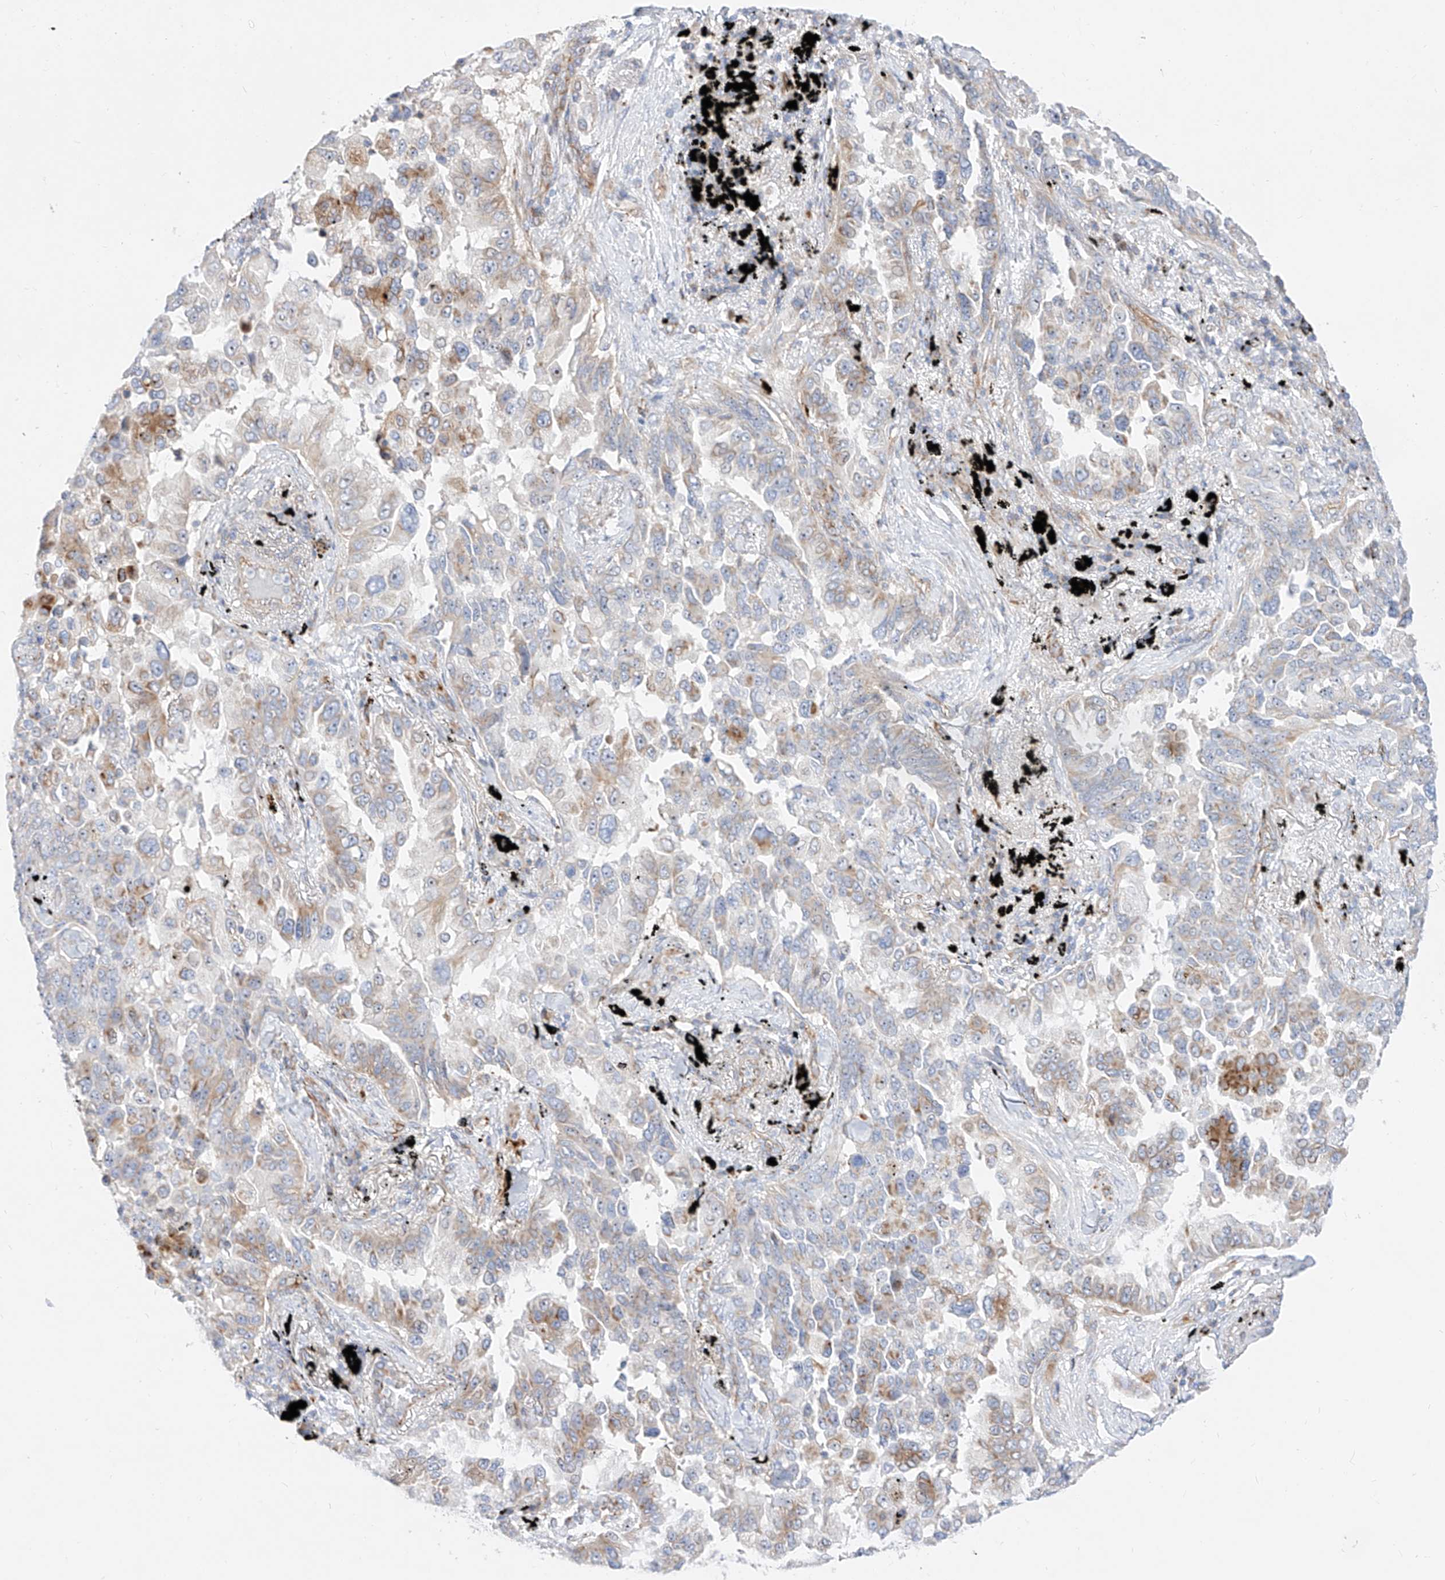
{"staining": {"intensity": "moderate", "quantity": "<25%", "location": "cytoplasmic/membranous"}, "tissue": "lung cancer", "cell_type": "Tumor cells", "image_type": "cancer", "snomed": [{"axis": "morphology", "description": "Adenocarcinoma, NOS"}, {"axis": "topography", "description": "Lung"}], "caption": "Lung cancer (adenocarcinoma) tissue exhibits moderate cytoplasmic/membranous staining in approximately <25% of tumor cells, visualized by immunohistochemistry. The protein is shown in brown color, while the nuclei are stained blue.", "gene": "CST9", "patient": {"sex": "female", "age": 67}}